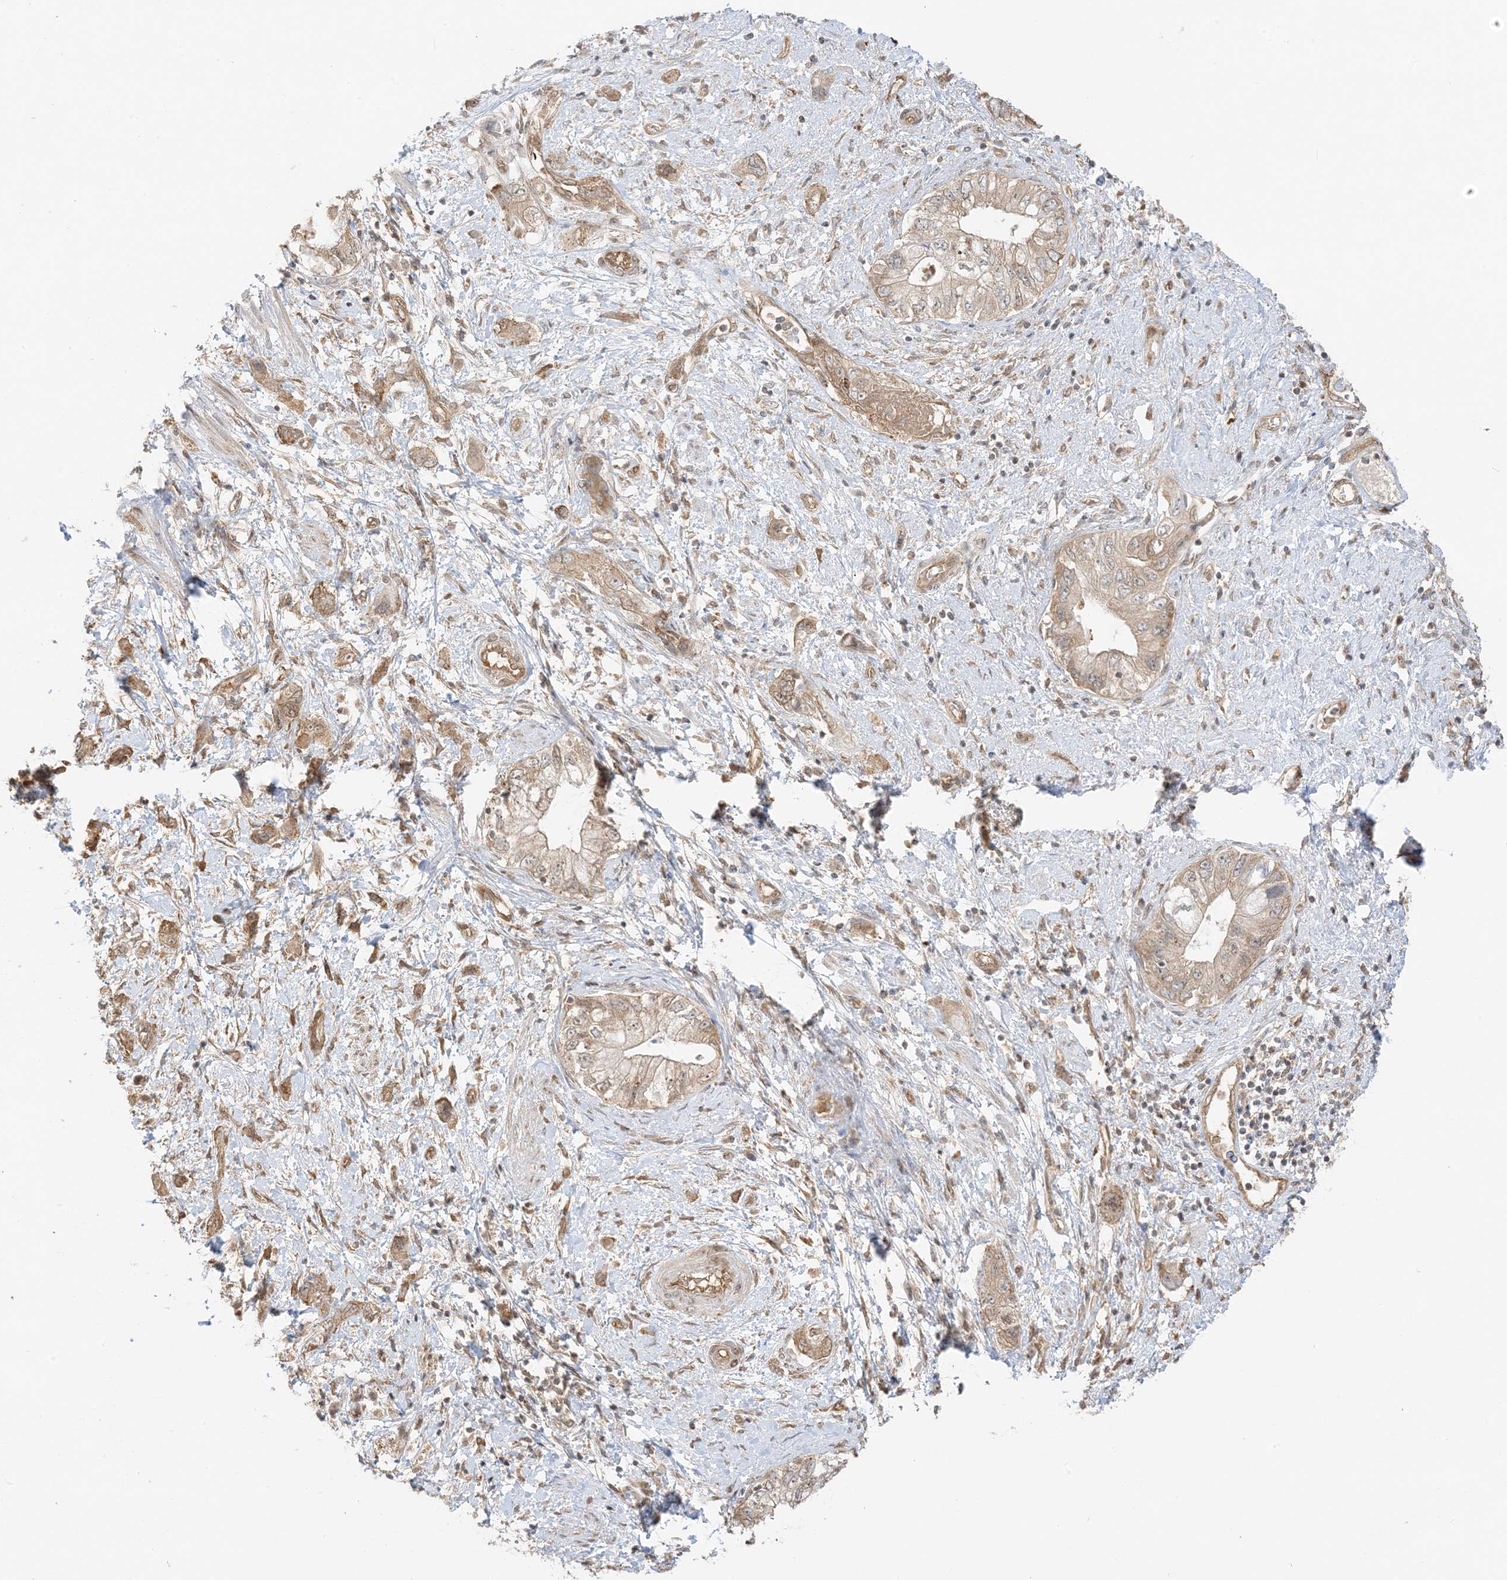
{"staining": {"intensity": "weak", "quantity": ">75%", "location": "cytoplasmic/membranous"}, "tissue": "pancreatic cancer", "cell_type": "Tumor cells", "image_type": "cancer", "snomed": [{"axis": "morphology", "description": "Adenocarcinoma, NOS"}, {"axis": "topography", "description": "Pancreas"}], "caption": "Immunohistochemistry (IHC) (DAB (3,3'-diaminobenzidine)) staining of pancreatic cancer displays weak cytoplasmic/membranous protein expression in approximately >75% of tumor cells.", "gene": "UBAP2L", "patient": {"sex": "female", "age": 73}}